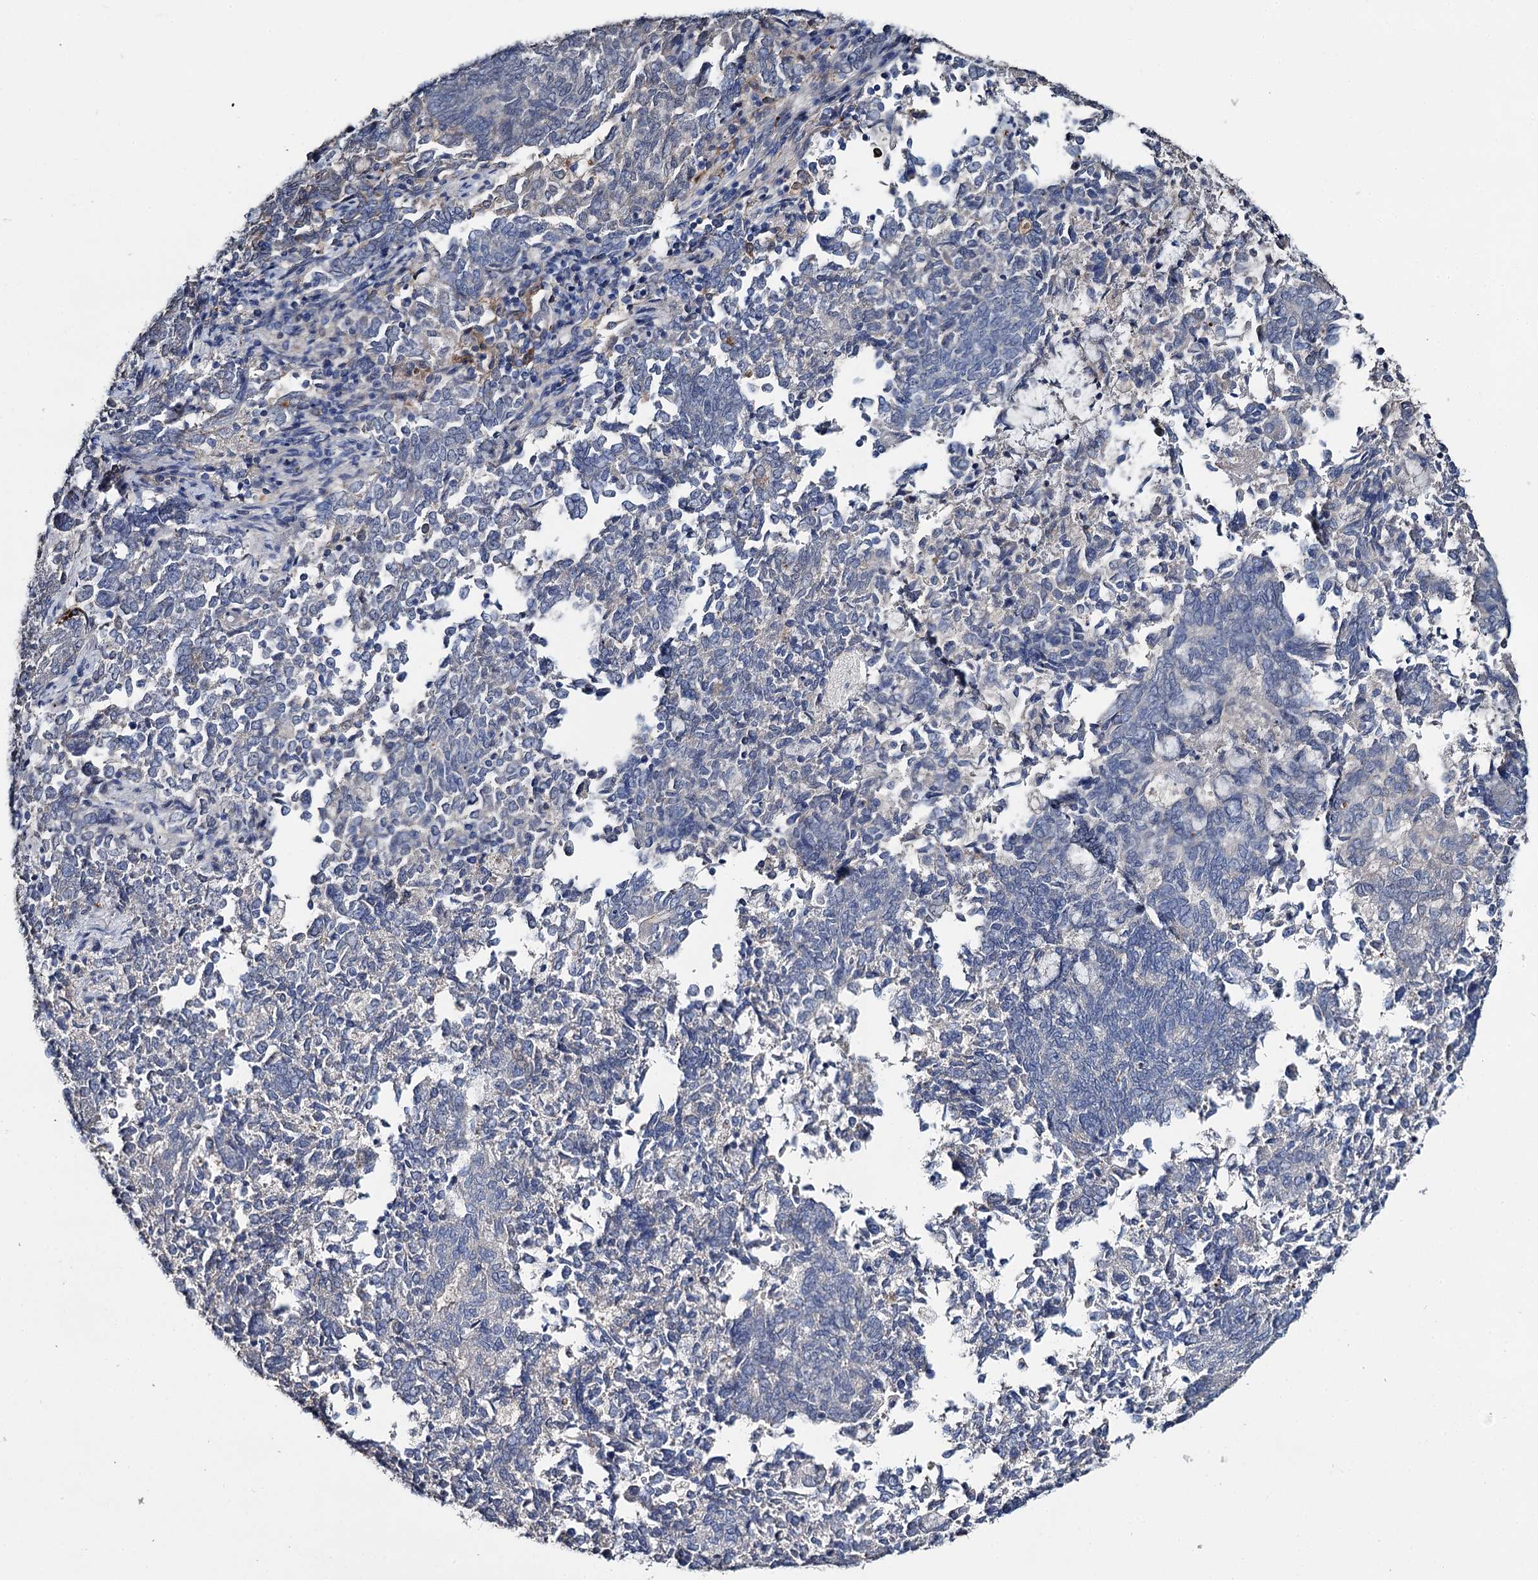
{"staining": {"intensity": "negative", "quantity": "none", "location": "none"}, "tissue": "endometrial cancer", "cell_type": "Tumor cells", "image_type": "cancer", "snomed": [{"axis": "morphology", "description": "Adenocarcinoma, NOS"}, {"axis": "topography", "description": "Endometrium"}], "caption": "An immunohistochemistry histopathology image of endometrial cancer is shown. There is no staining in tumor cells of endometrial cancer.", "gene": "DNAH6", "patient": {"sex": "female", "age": 80}}